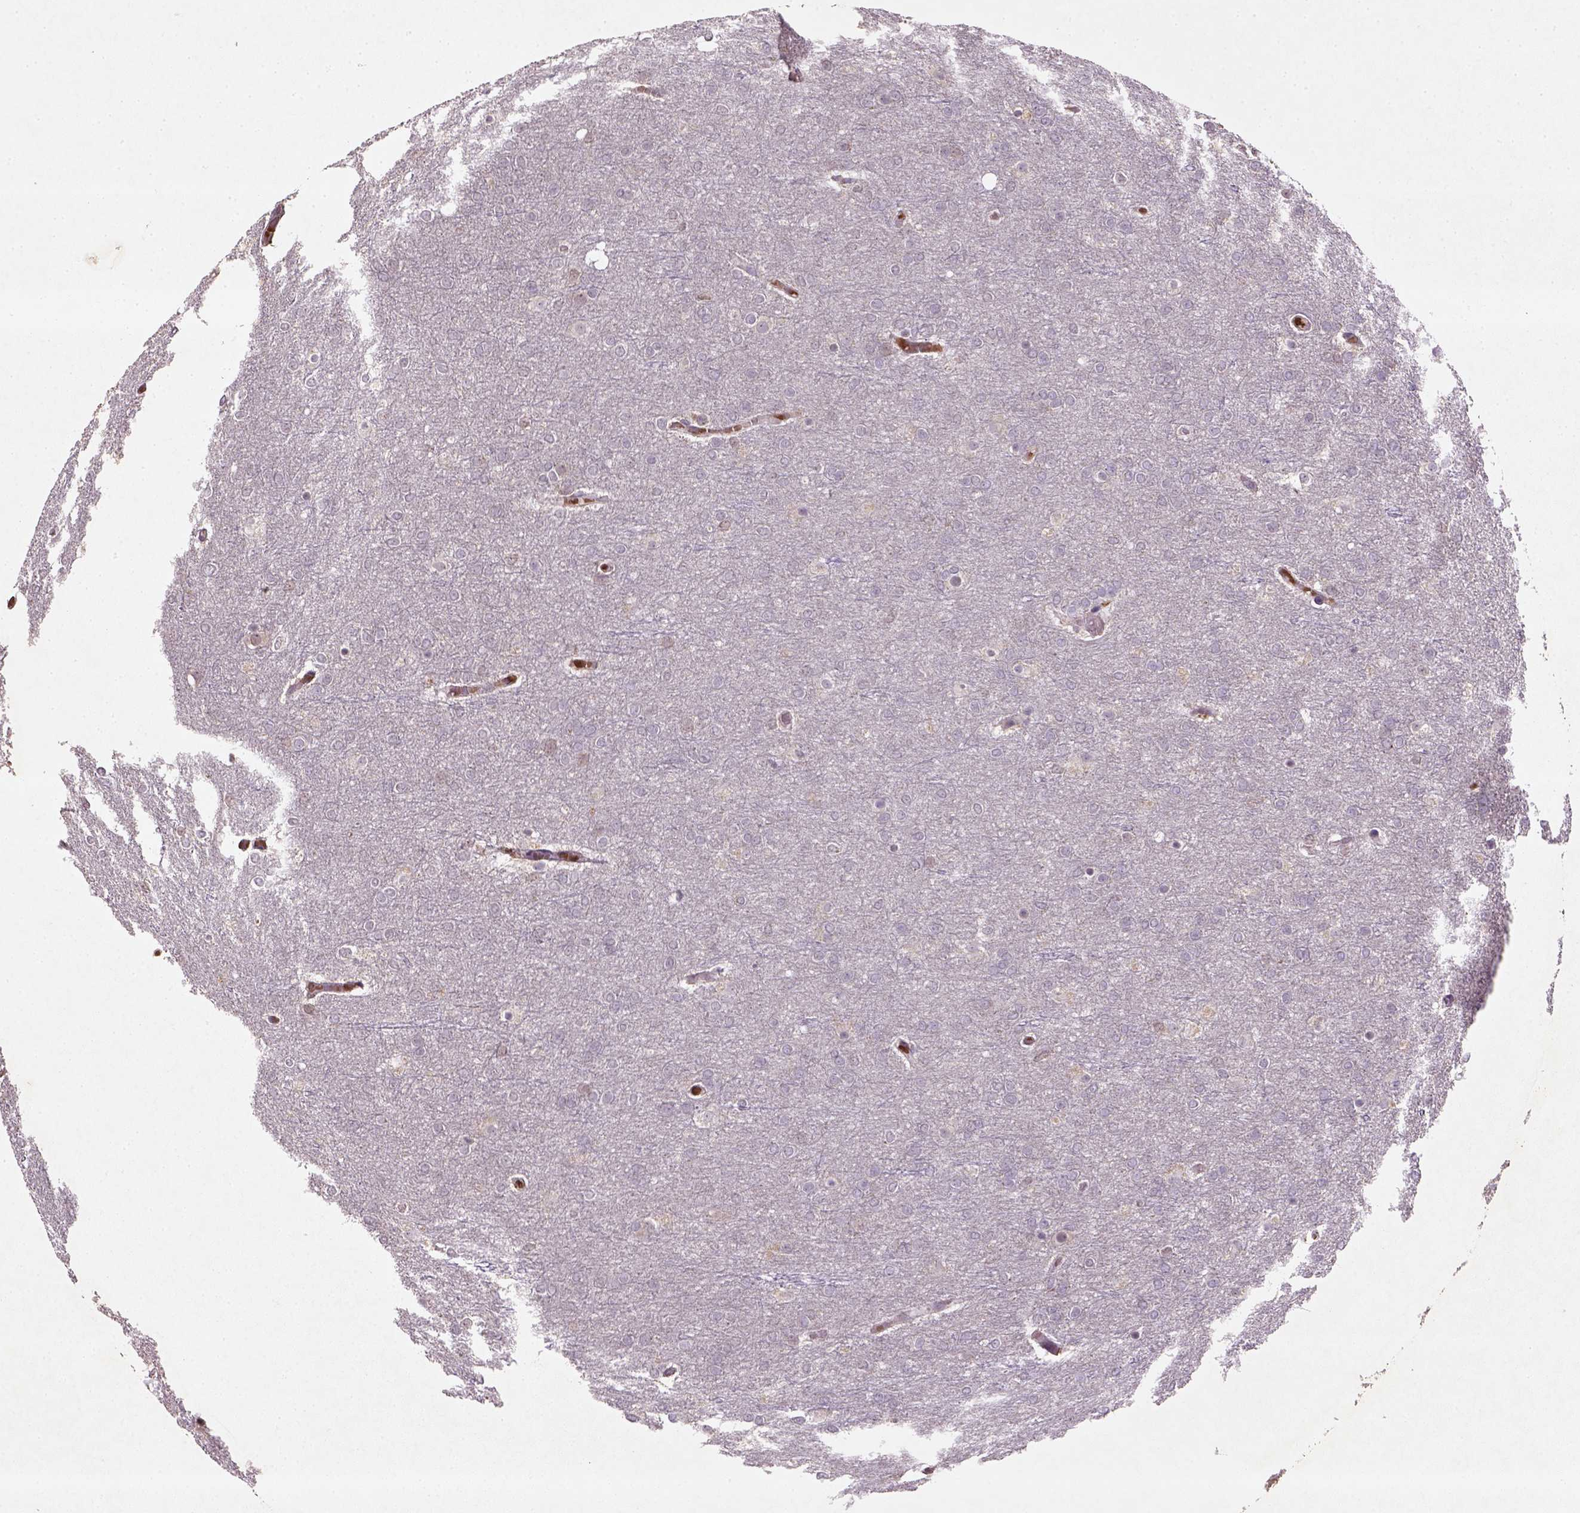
{"staining": {"intensity": "negative", "quantity": "none", "location": "none"}, "tissue": "glioma", "cell_type": "Tumor cells", "image_type": "cancer", "snomed": [{"axis": "morphology", "description": "Glioma, malignant, High grade"}, {"axis": "topography", "description": "Brain"}], "caption": "Human glioma stained for a protein using immunohistochemistry exhibits no positivity in tumor cells.", "gene": "NUDT3", "patient": {"sex": "female", "age": 61}}